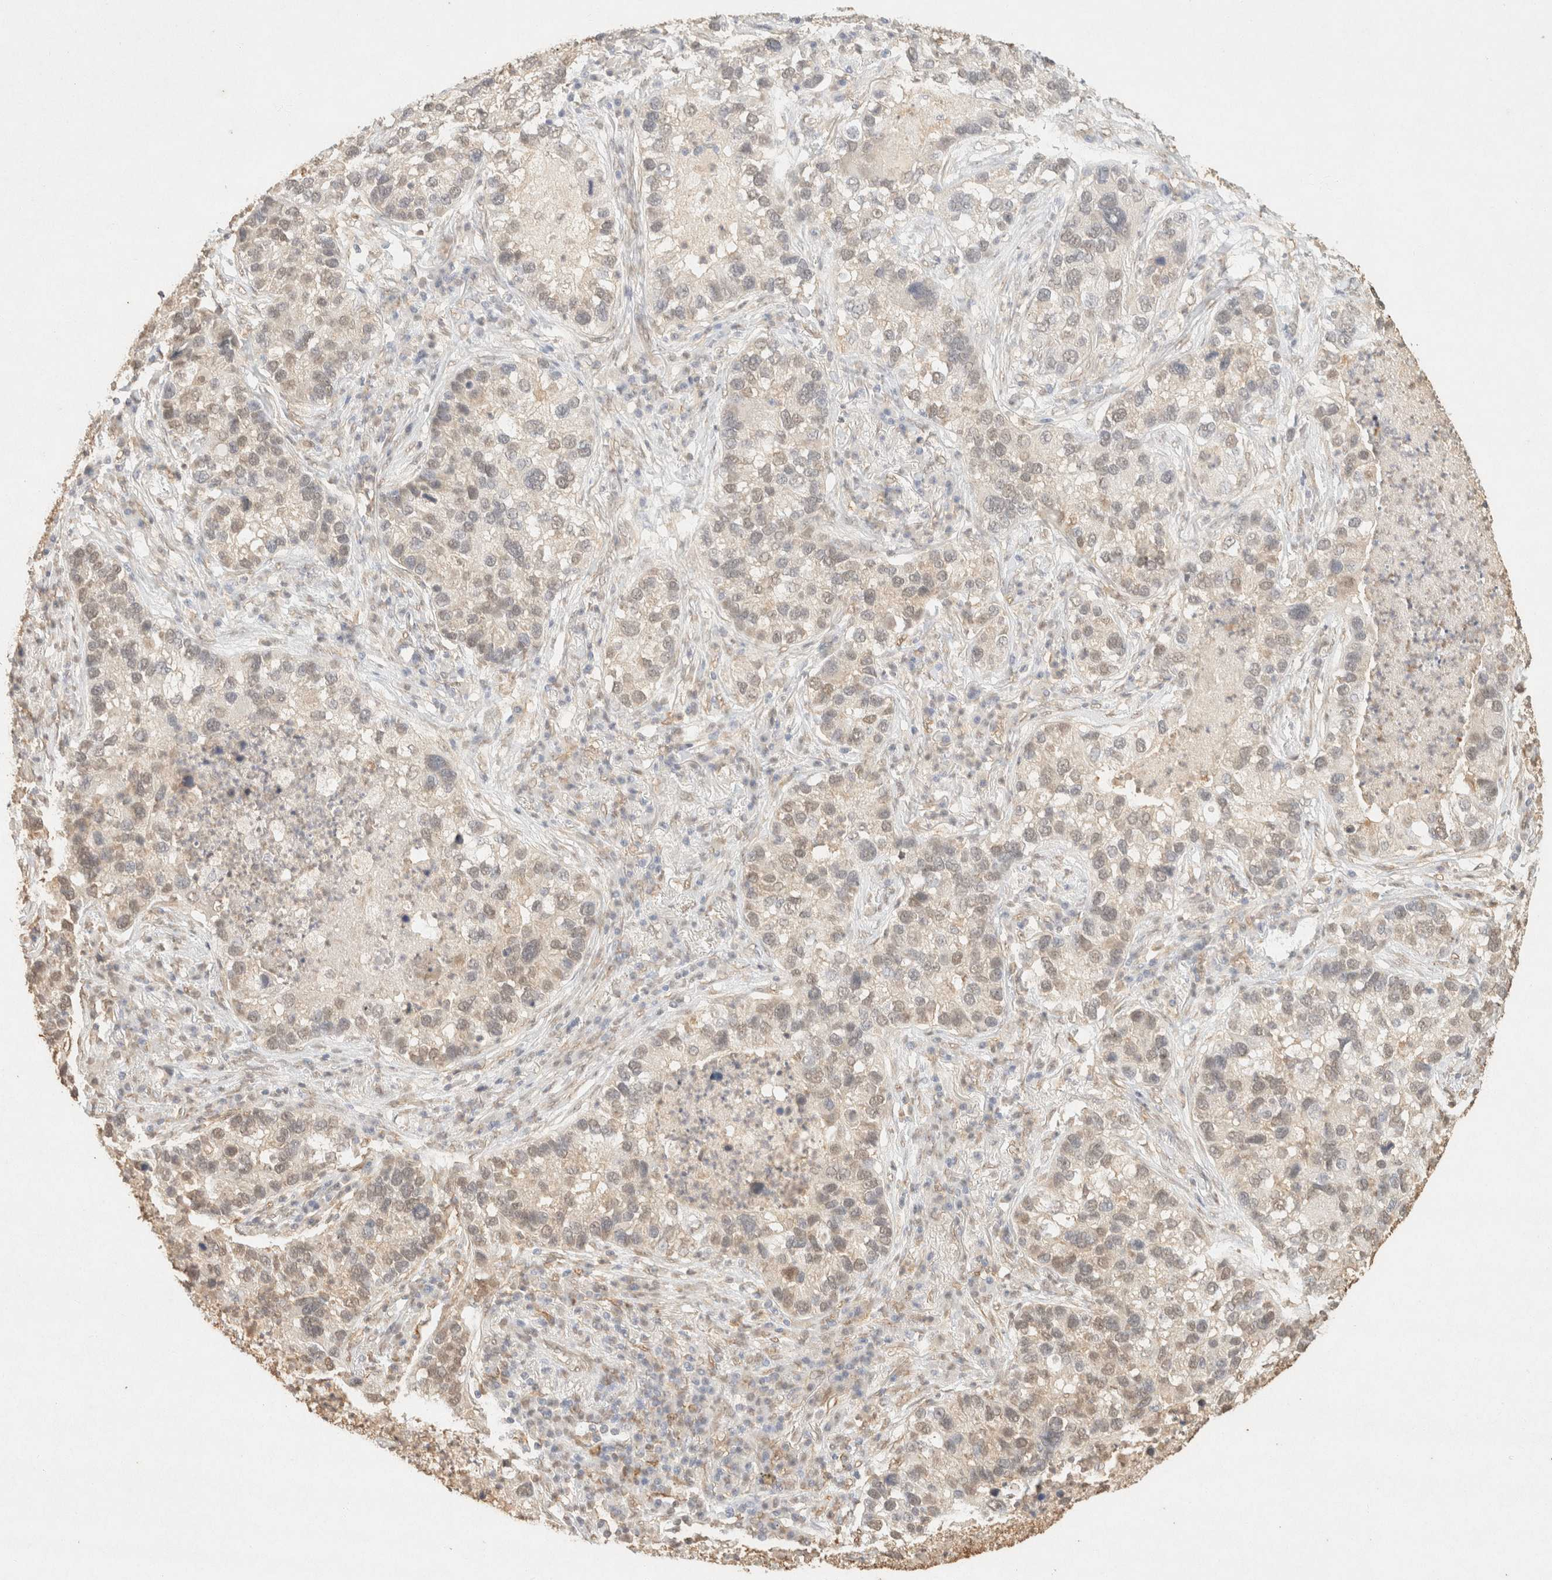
{"staining": {"intensity": "weak", "quantity": "<25%", "location": "cytoplasmic/membranous,nuclear"}, "tissue": "lung cancer", "cell_type": "Tumor cells", "image_type": "cancer", "snomed": [{"axis": "morphology", "description": "Normal tissue, NOS"}, {"axis": "morphology", "description": "Adenocarcinoma, NOS"}, {"axis": "topography", "description": "Bronchus"}, {"axis": "topography", "description": "Lung"}], "caption": "Immunohistochemistry (IHC) photomicrograph of neoplastic tissue: lung cancer (adenocarcinoma) stained with DAB exhibits no significant protein expression in tumor cells.", "gene": "S100A13", "patient": {"sex": "male", "age": 54}}